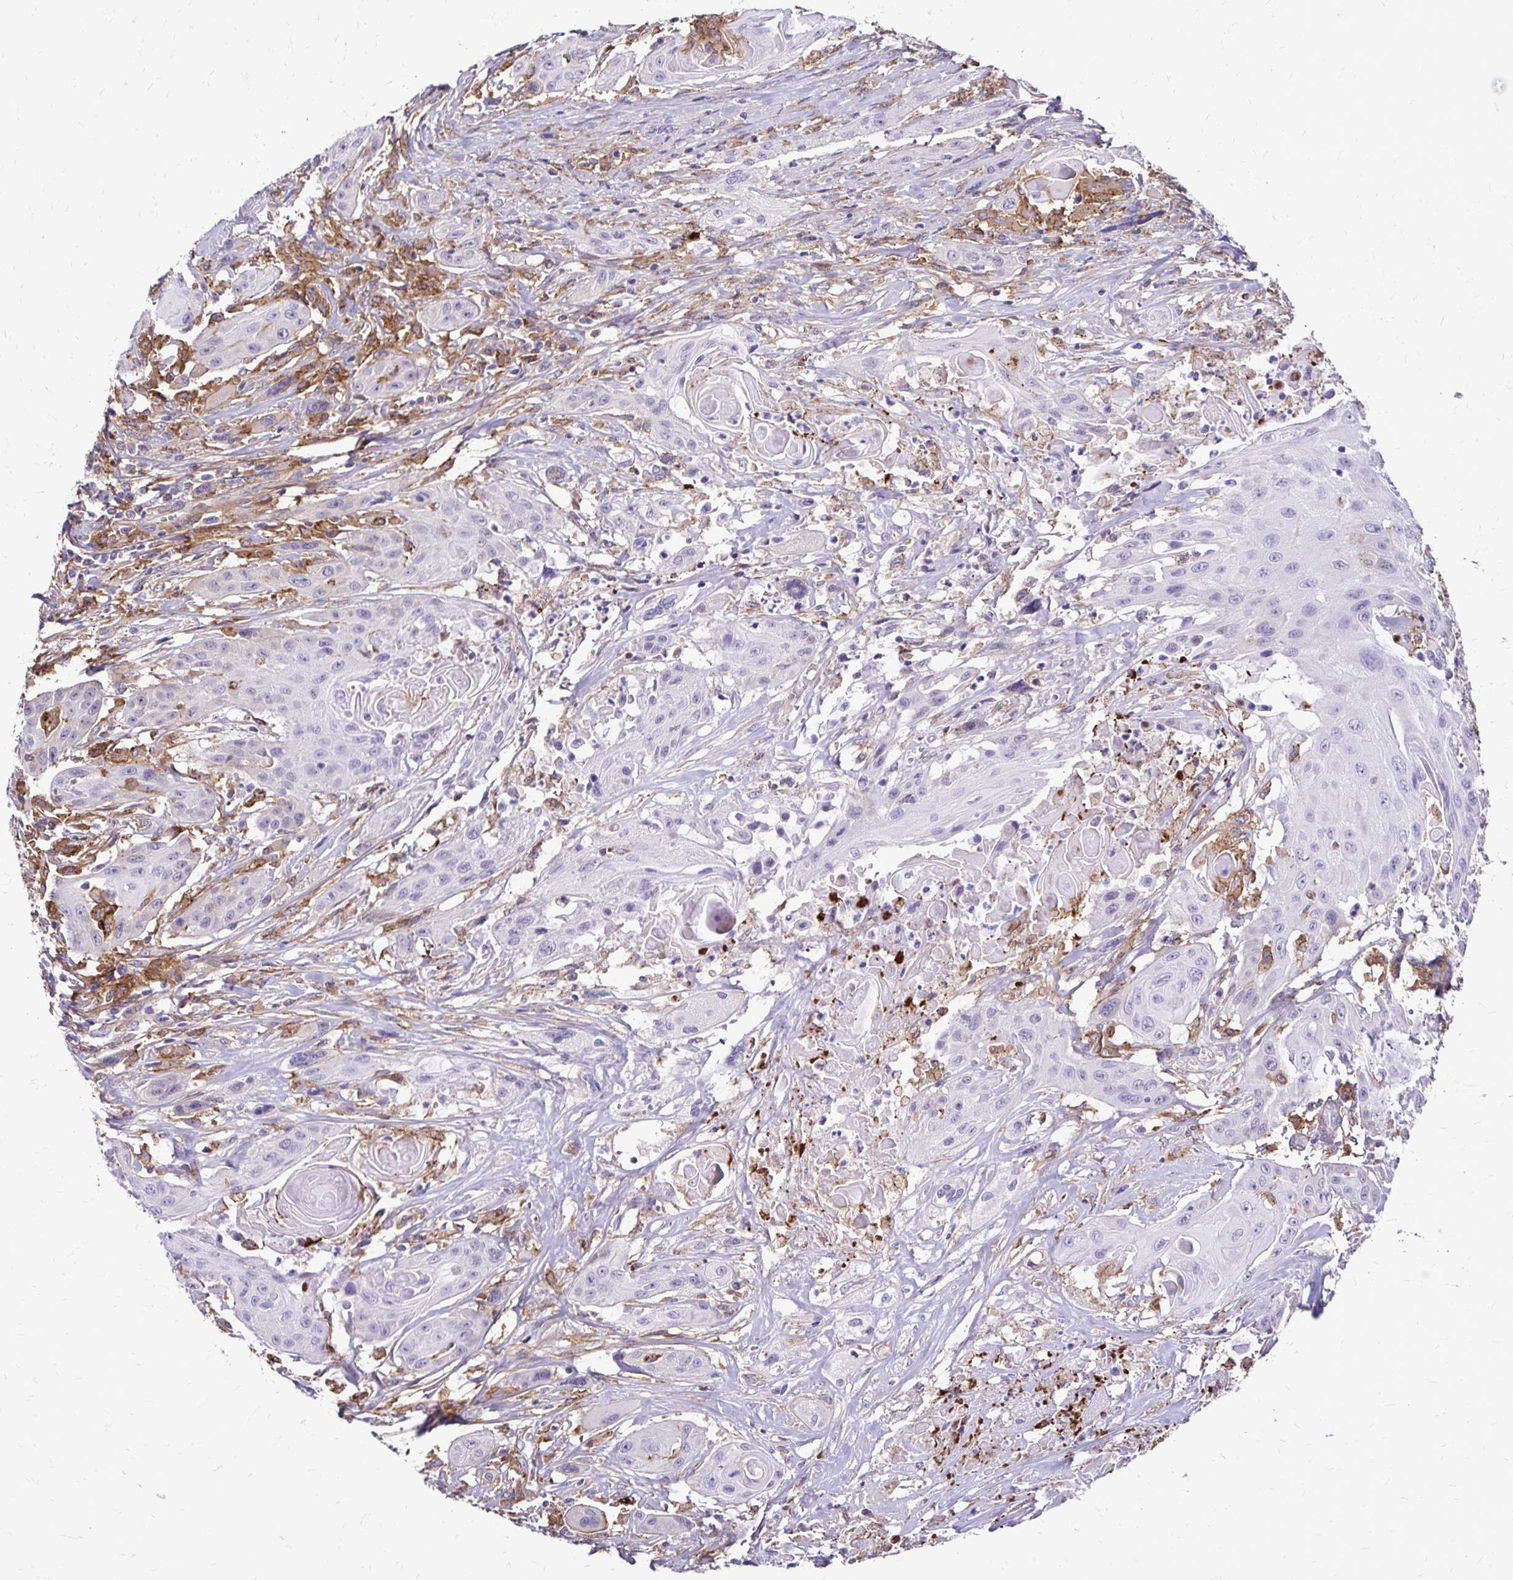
{"staining": {"intensity": "negative", "quantity": "none", "location": "none"}, "tissue": "head and neck cancer", "cell_type": "Tumor cells", "image_type": "cancer", "snomed": [{"axis": "morphology", "description": "Squamous cell carcinoma, NOS"}, {"axis": "topography", "description": "Oral tissue"}, {"axis": "topography", "description": "Head-Neck"}, {"axis": "topography", "description": "Neck, NOS"}], "caption": "The photomicrograph exhibits no staining of tumor cells in head and neck squamous cell carcinoma.", "gene": "TNS3", "patient": {"sex": "female", "age": 55}}